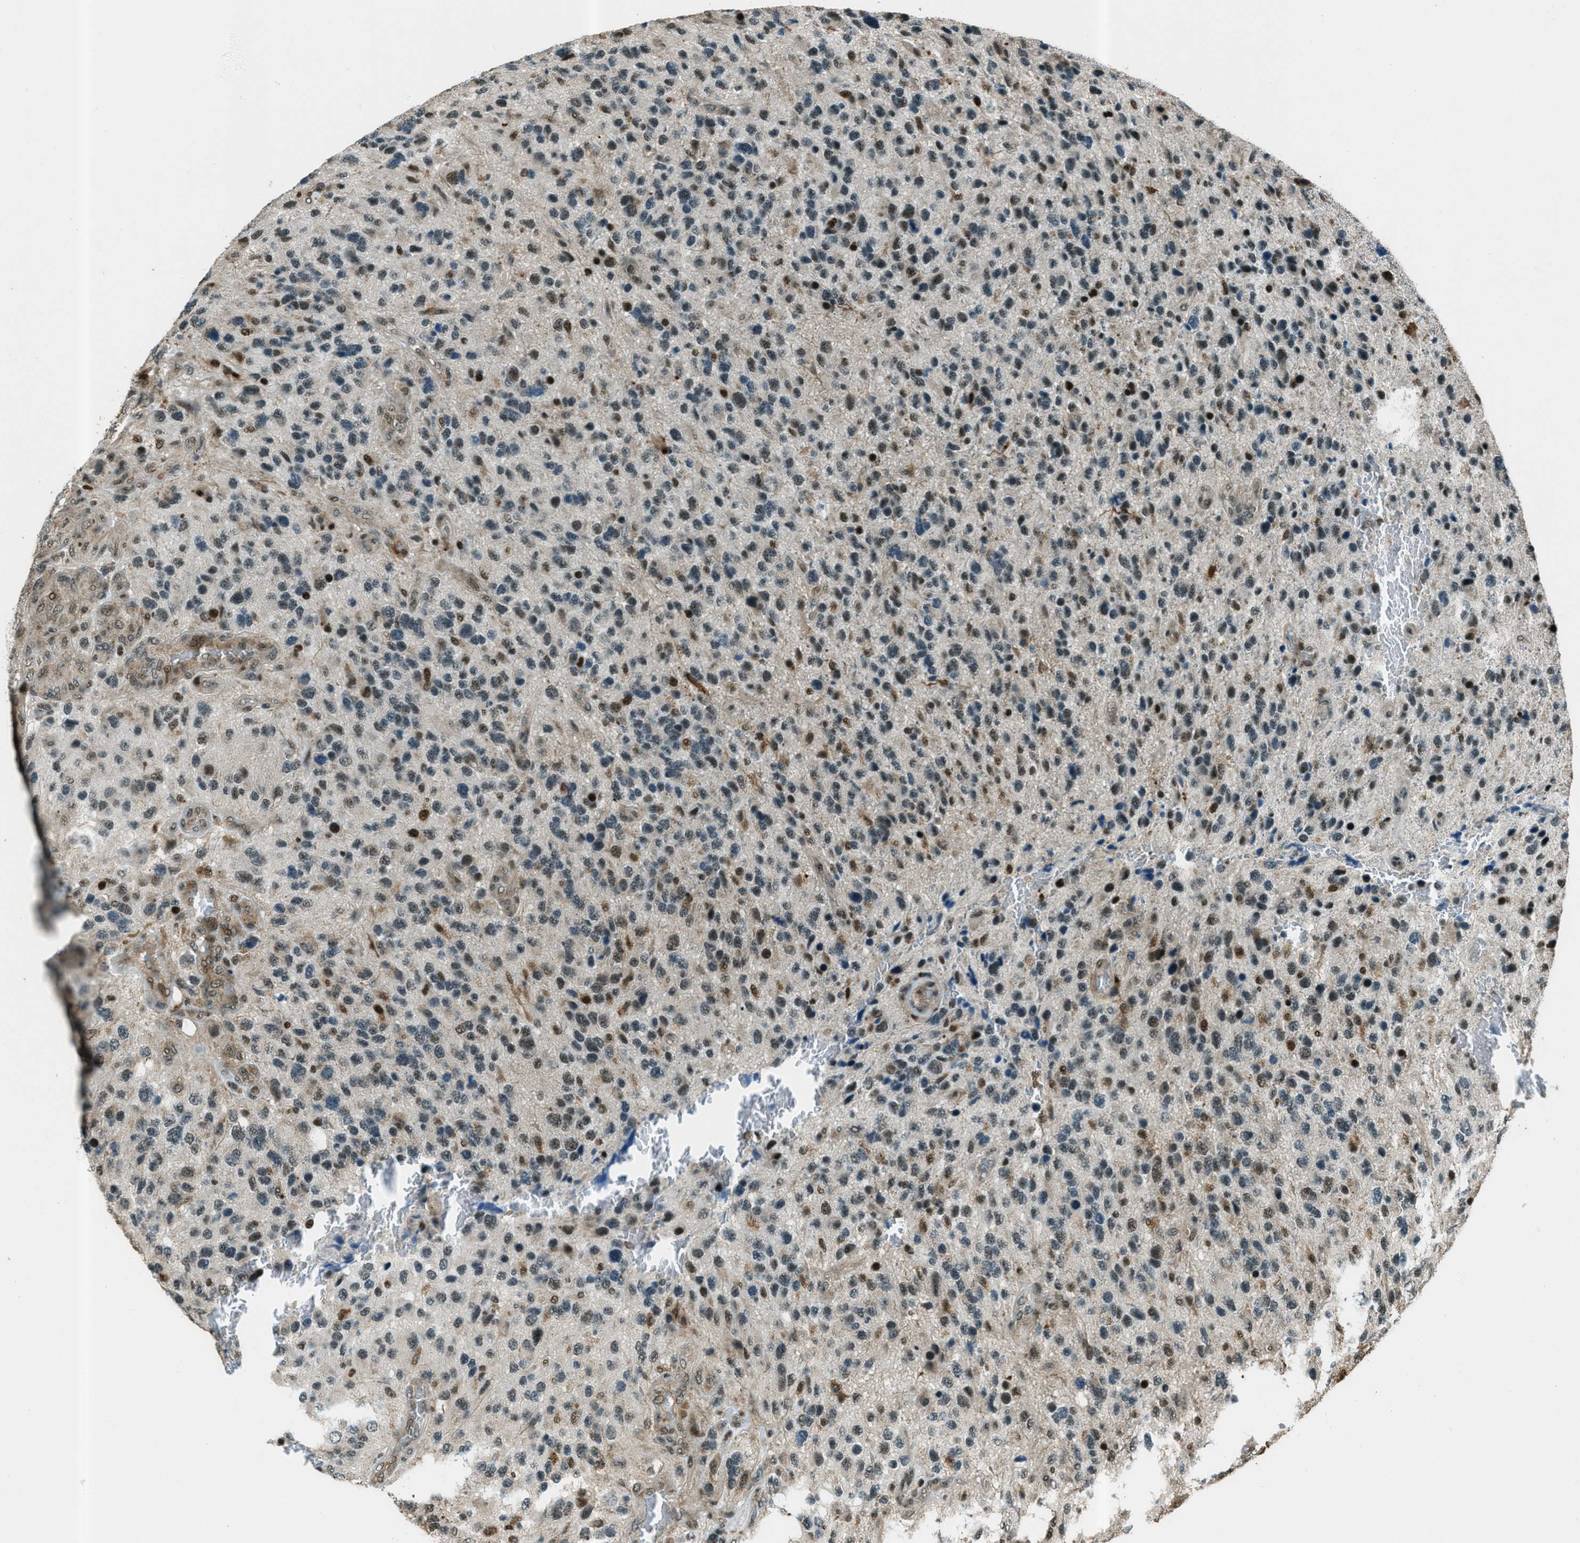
{"staining": {"intensity": "weak", "quantity": "25%-75%", "location": "nuclear"}, "tissue": "glioma", "cell_type": "Tumor cells", "image_type": "cancer", "snomed": [{"axis": "morphology", "description": "Glioma, malignant, High grade"}, {"axis": "topography", "description": "Brain"}], "caption": "Glioma tissue shows weak nuclear positivity in about 25%-75% of tumor cells, visualized by immunohistochemistry.", "gene": "TARDBP", "patient": {"sex": "female", "age": 58}}